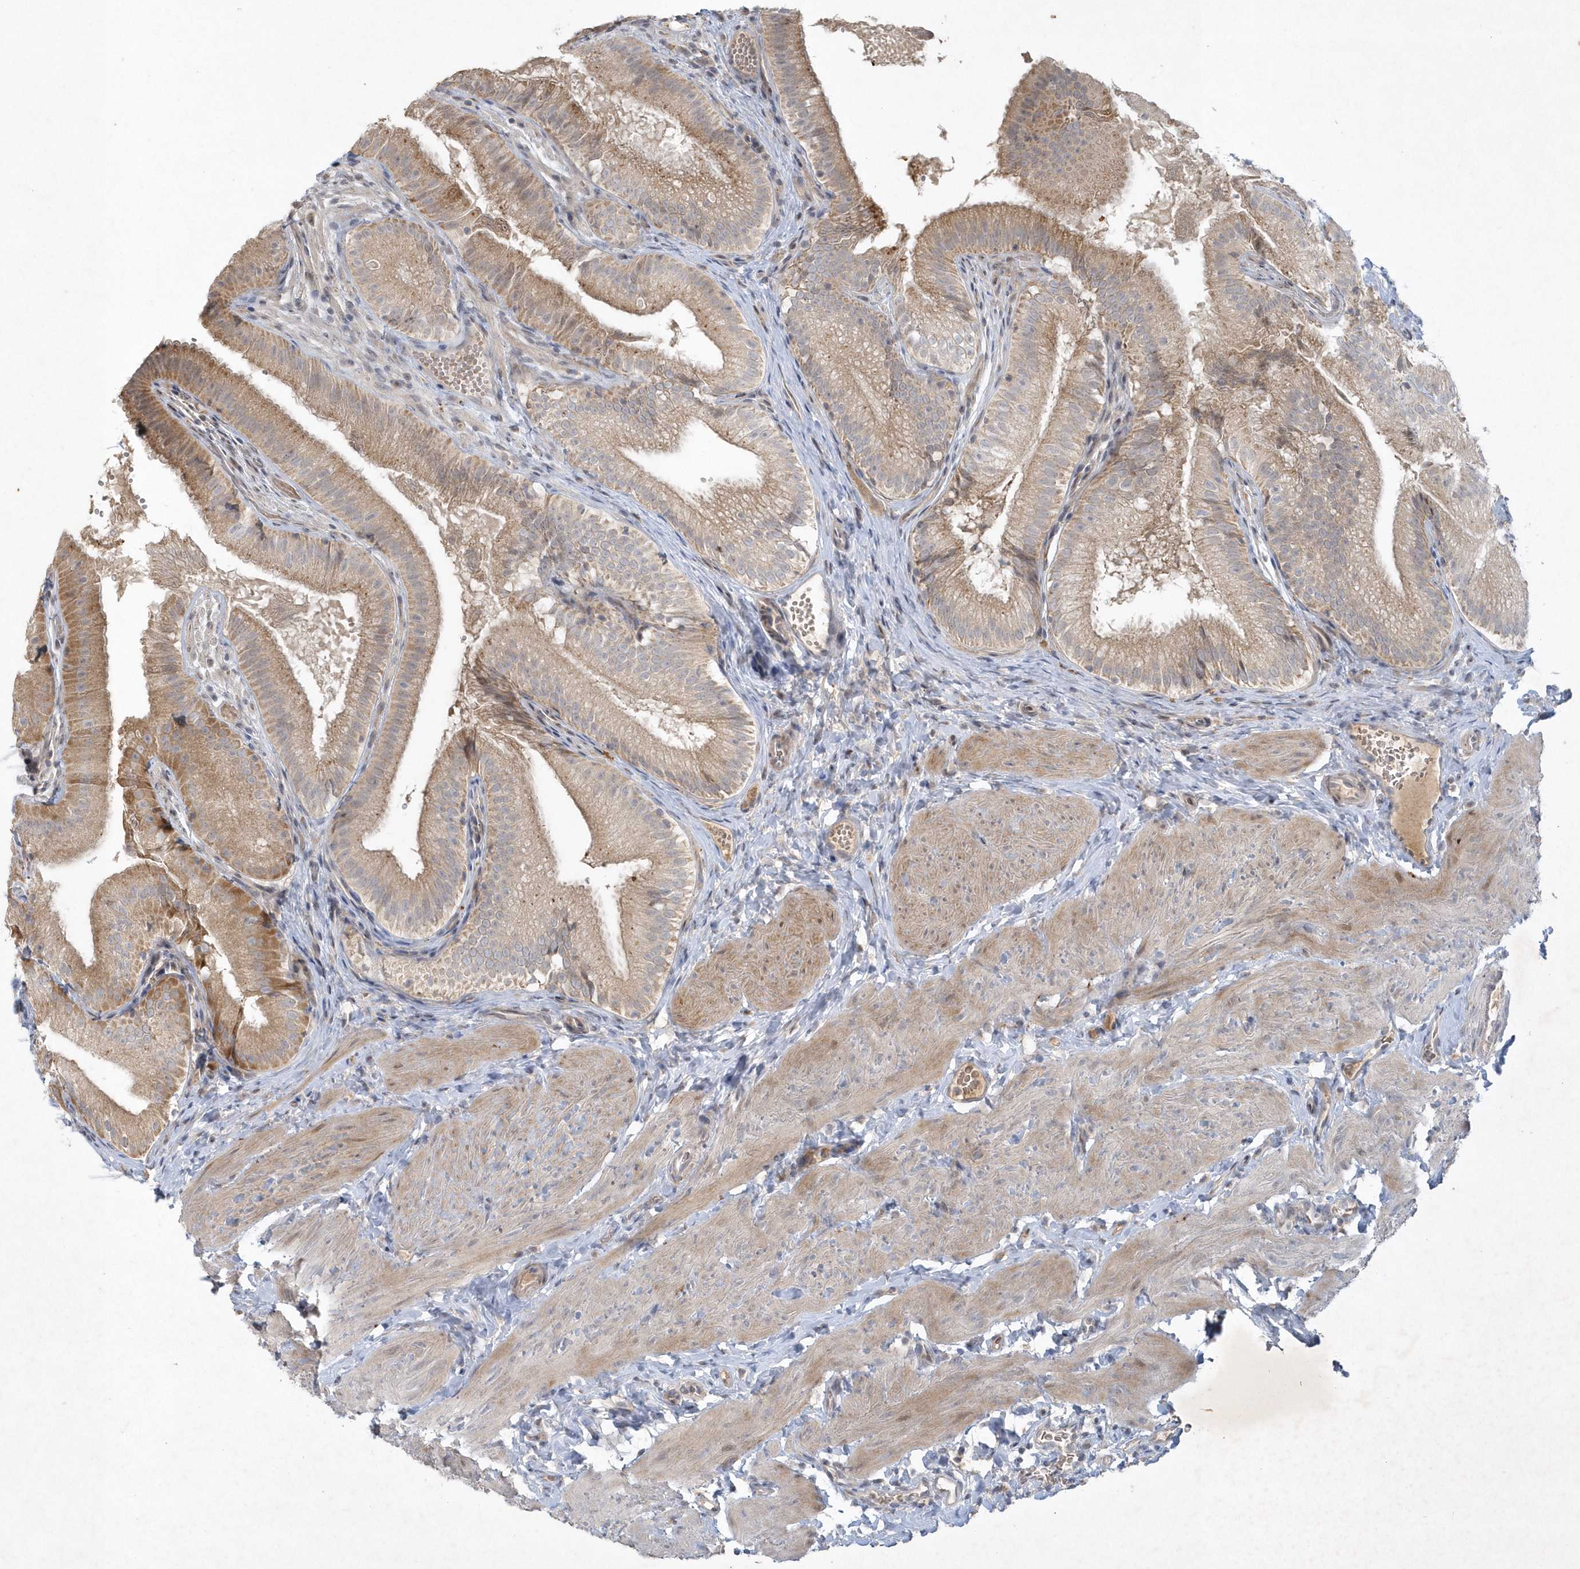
{"staining": {"intensity": "moderate", "quantity": "25%-75%", "location": "cytoplasmic/membranous,nuclear"}, "tissue": "gallbladder", "cell_type": "Glandular cells", "image_type": "normal", "snomed": [{"axis": "morphology", "description": "Normal tissue, NOS"}, {"axis": "topography", "description": "Gallbladder"}], "caption": "Immunohistochemical staining of unremarkable gallbladder reveals 25%-75% levels of moderate cytoplasmic/membranous,nuclear protein staining in approximately 25%-75% of glandular cells. (DAB (3,3'-diaminobenzidine) = brown stain, brightfield microscopy at high magnification).", "gene": "THG1L", "patient": {"sex": "female", "age": 30}}